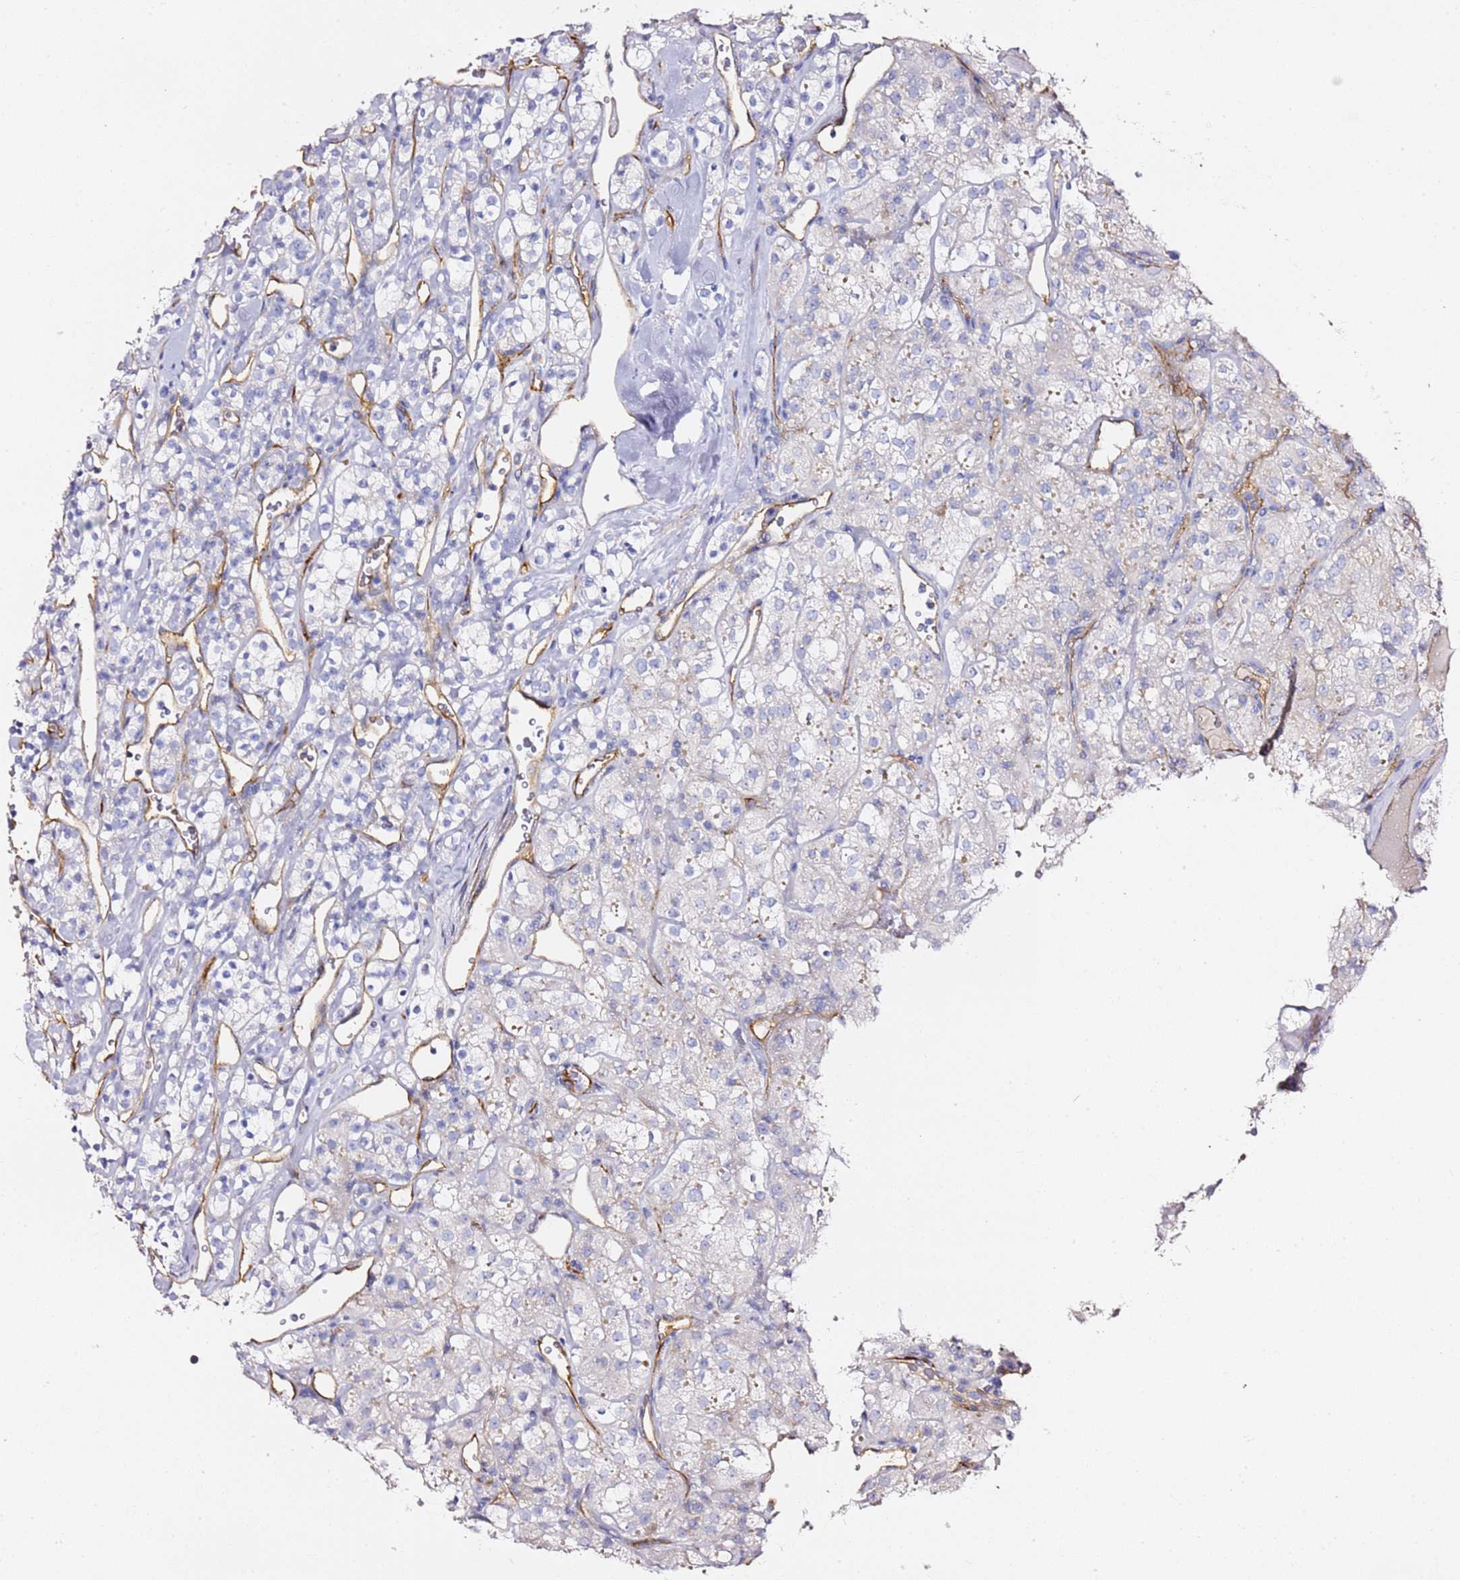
{"staining": {"intensity": "negative", "quantity": "none", "location": "none"}, "tissue": "renal cancer", "cell_type": "Tumor cells", "image_type": "cancer", "snomed": [{"axis": "morphology", "description": "Adenocarcinoma, NOS"}, {"axis": "topography", "description": "Kidney"}], "caption": "Immunohistochemical staining of human adenocarcinoma (renal) shows no significant expression in tumor cells.", "gene": "KIF7", "patient": {"sex": "male", "age": 77}}